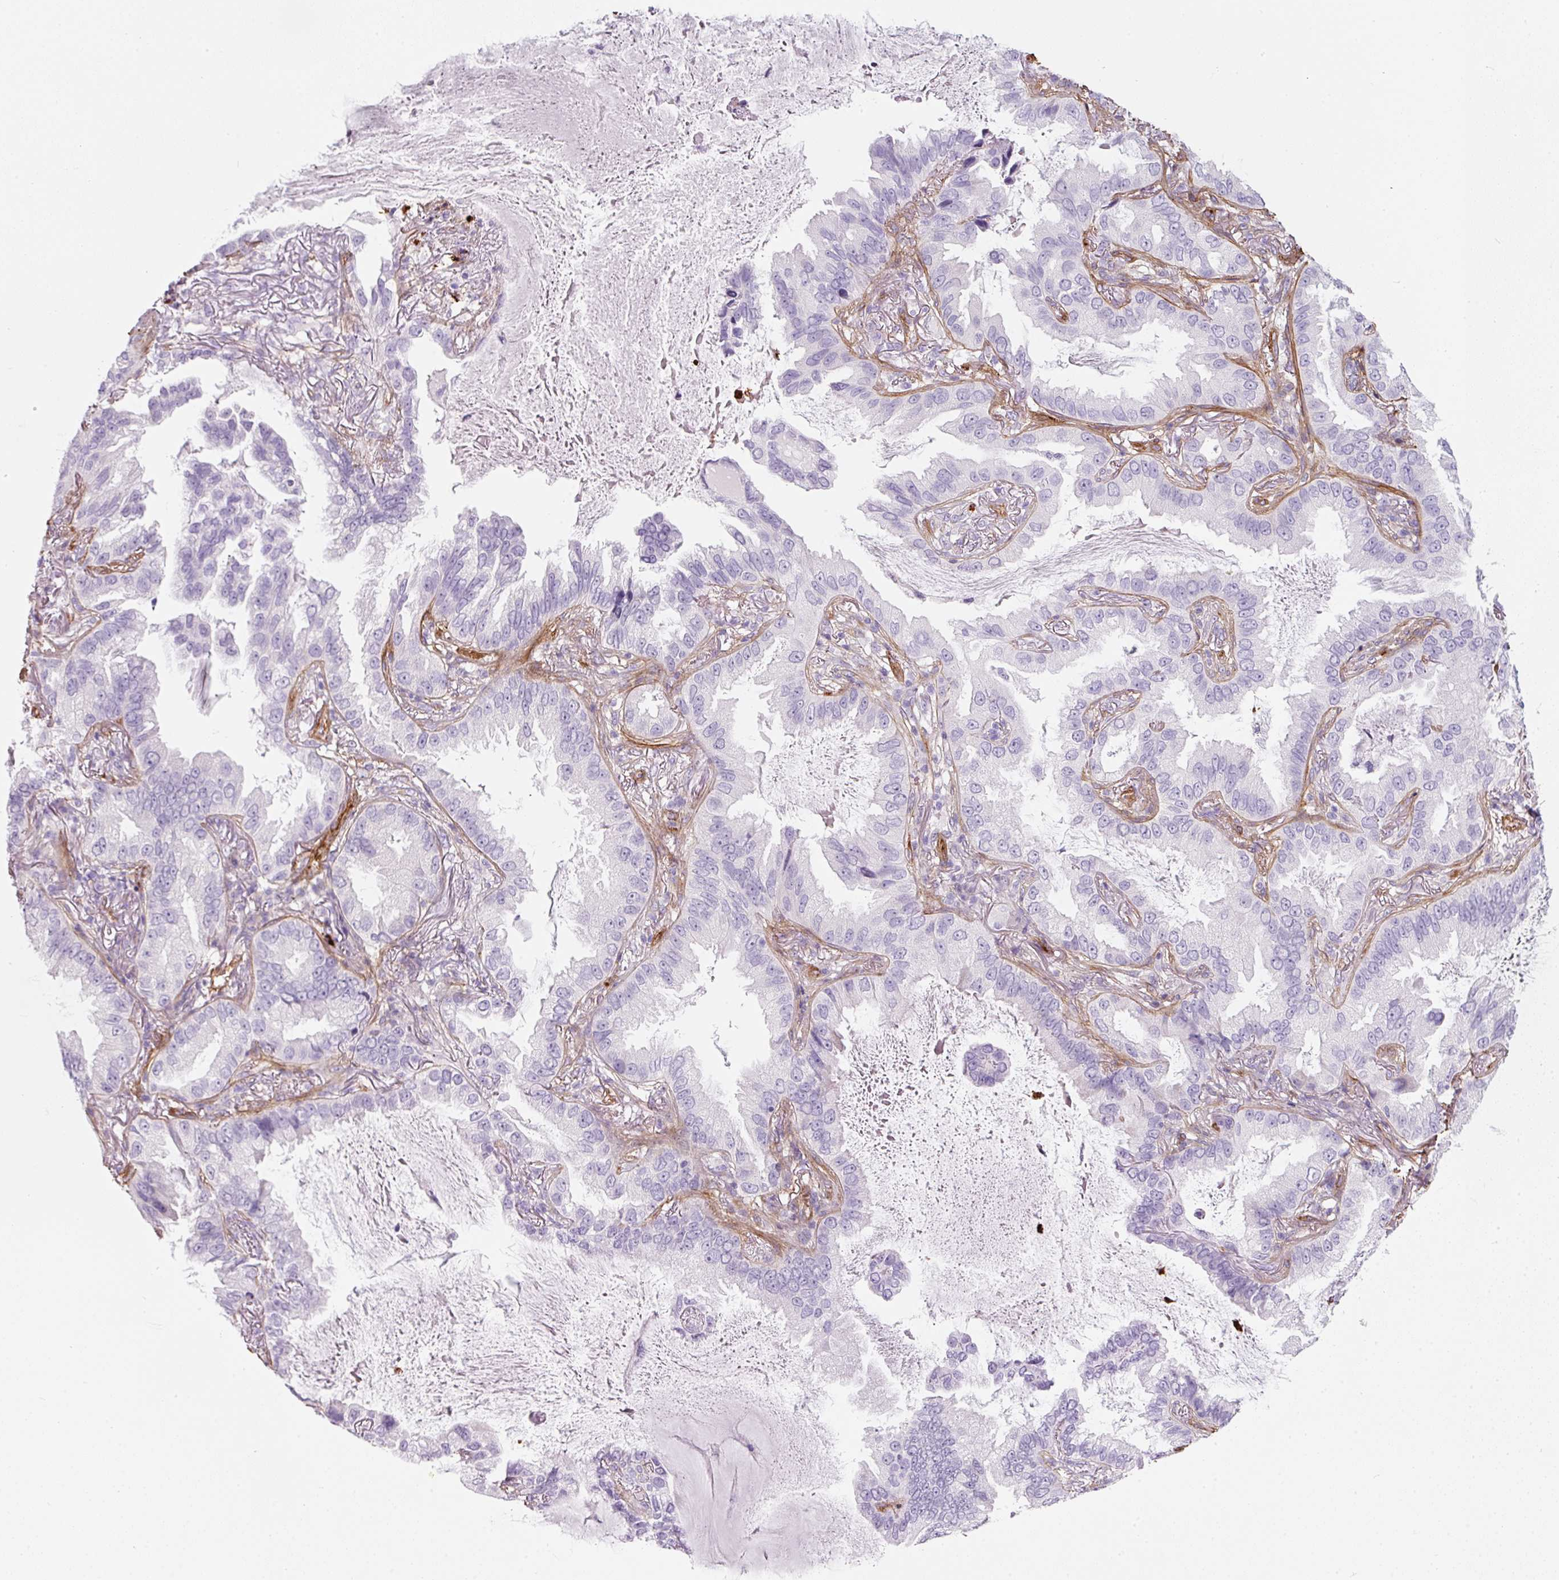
{"staining": {"intensity": "negative", "quantity": "none", "location": "none"}, "tissue": "lung cancer", "cell_type": "Tumor cells", "image_type": "cancer", "snomed": [{"axis": "morphology", "description": "Adenocarcinoma, NOS"}, {"axis": "topography", "description": "Lung"}], "caption": "Lung cancer stained for a protein using IHC demonstrates no staining tumor cells.", "gene": "LOXL4", "patient": {"sex": "female", "age": 69}}